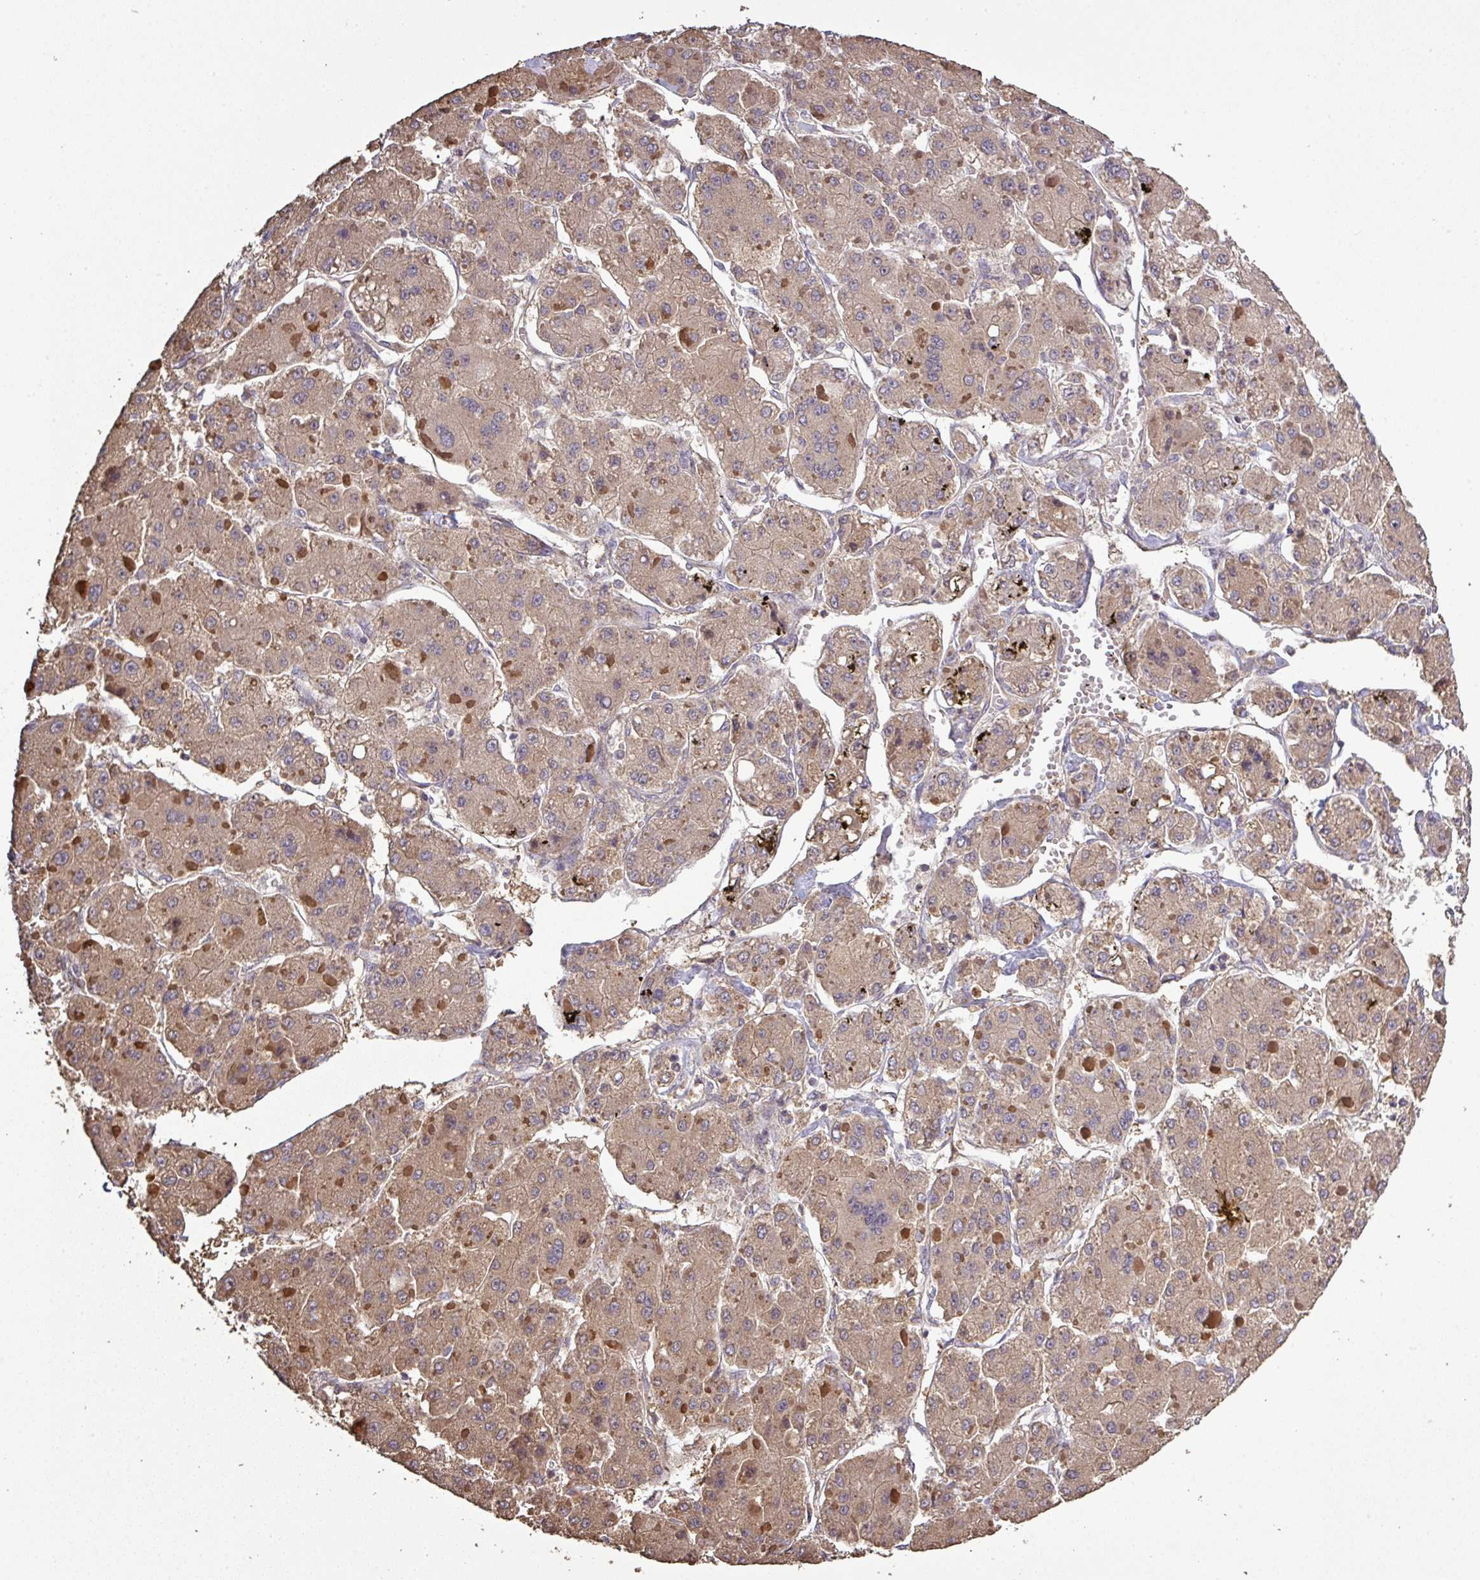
{"staining": {"intensity": "moderate", "quantity": ">75%", "location": "cytoplasmic/membranous"}, "tissue": "liver cancer", "cell_type": "Tumor cells", "image_type": "cancer", "snomed": [{"axis": "morphology", "description": "Carcinoma, Hepatocellular, NOS"}, {"axis": "topography", "description": "Liver"}], "caption": "Immunohistochemistry photomicrograph of human liver cancer (hepatocellular carcinoma) stained for a protein (brown), which shows medium levels of moderate cytoplasmic/membranous positivity in approximately >75% of tumor cells.", "gene": "ISLR", "patient": {"sex": "female", "age": 73}}